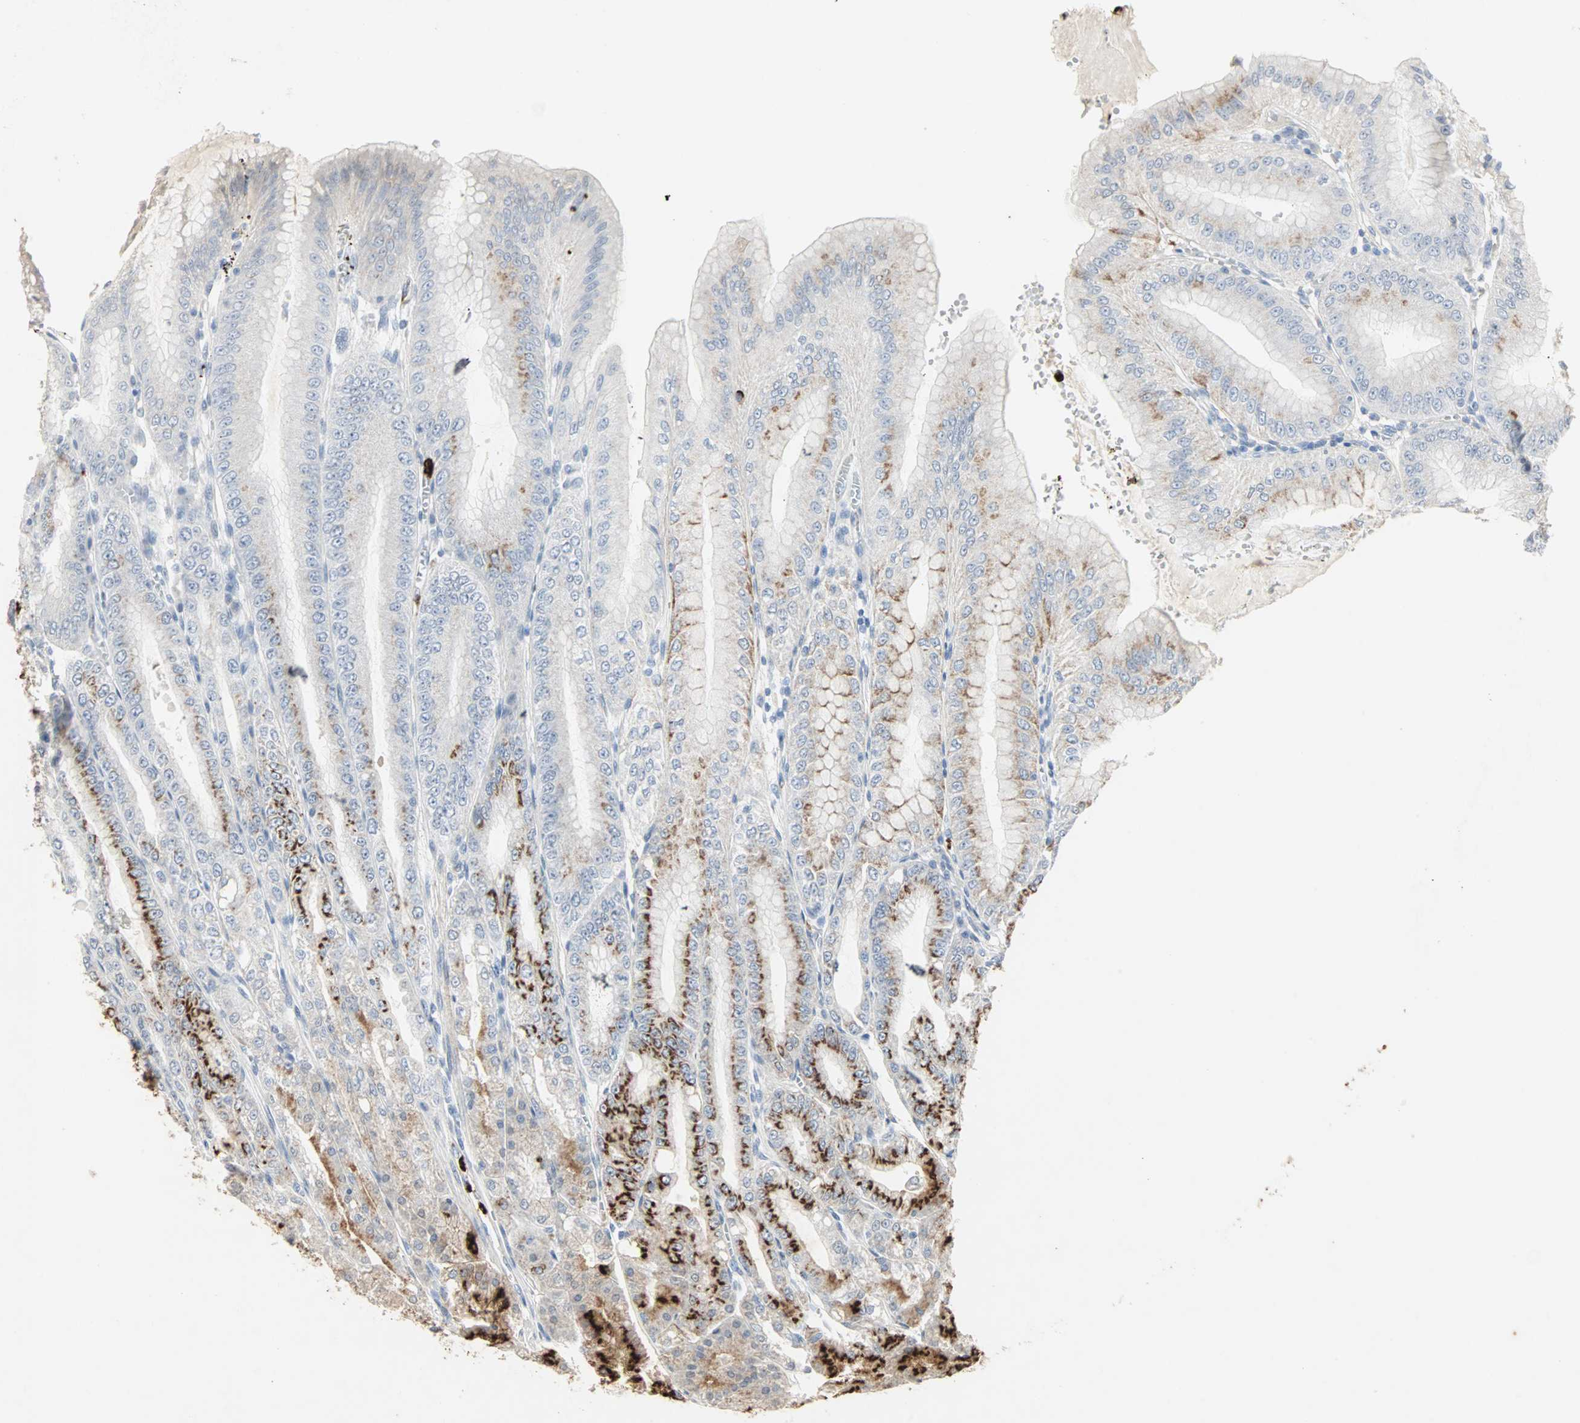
{"staining": {"intensity": "strong", "quantity": "<25%", "location": "cytoplasmic/membranous"}, "tissue": "stomach", "cell_type": "Glandular cells", "image_type": "normal", "snomed": [{"axis": "morphology", "description": "Normal tissue, NOS"}, {"axis": "topography", "description": "Stomach, lower"}], "caption": "Brown immunohistochemical staining in normal human stomach exhibits strong cytoplasmic/membranous positivity in about <25% of glandular cells. (brown staining indicates protein expression, while blue staining denotes nuclei).", "gene": "CEACAM6", "patient": {"sex": "male", "age": 71}}